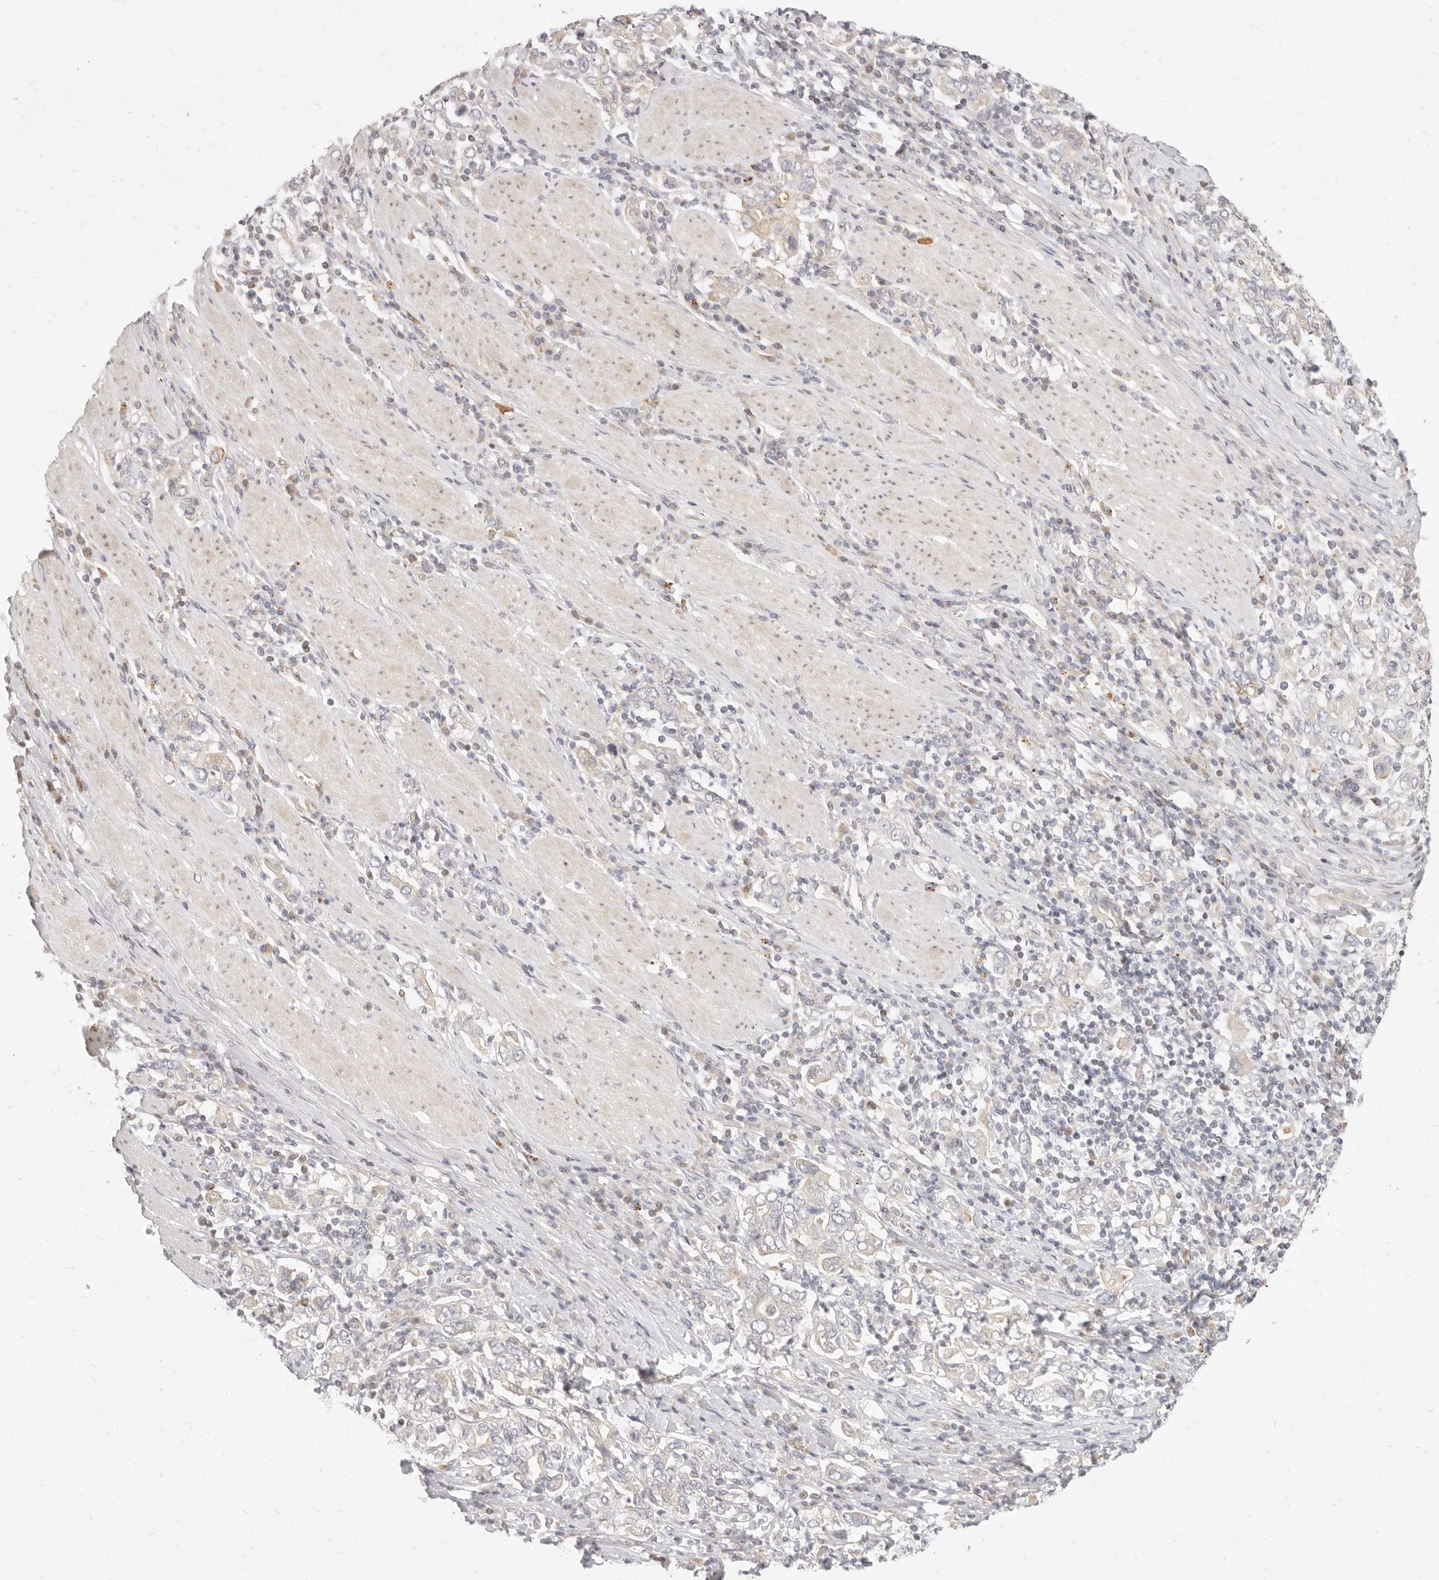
{"staining": {"intensity": "negative", "quantity": "none", "location": "none"}, "tissue": "stomach cancer", "cell_type": "Tumor cells", "image_type": "cancer", "snomed": [{"axis": "morphology", "description": "Adenocarcinoma, NOS"}, {"axis": "topography", "description": "Stomach, upper"}], "caption": "Human adenocarcinoma (stomach) stained for a protein using IHC shows no positivity in tumor cells.", "gene": "ASCL3", "patient": {"sex": "male", "age": 62}}